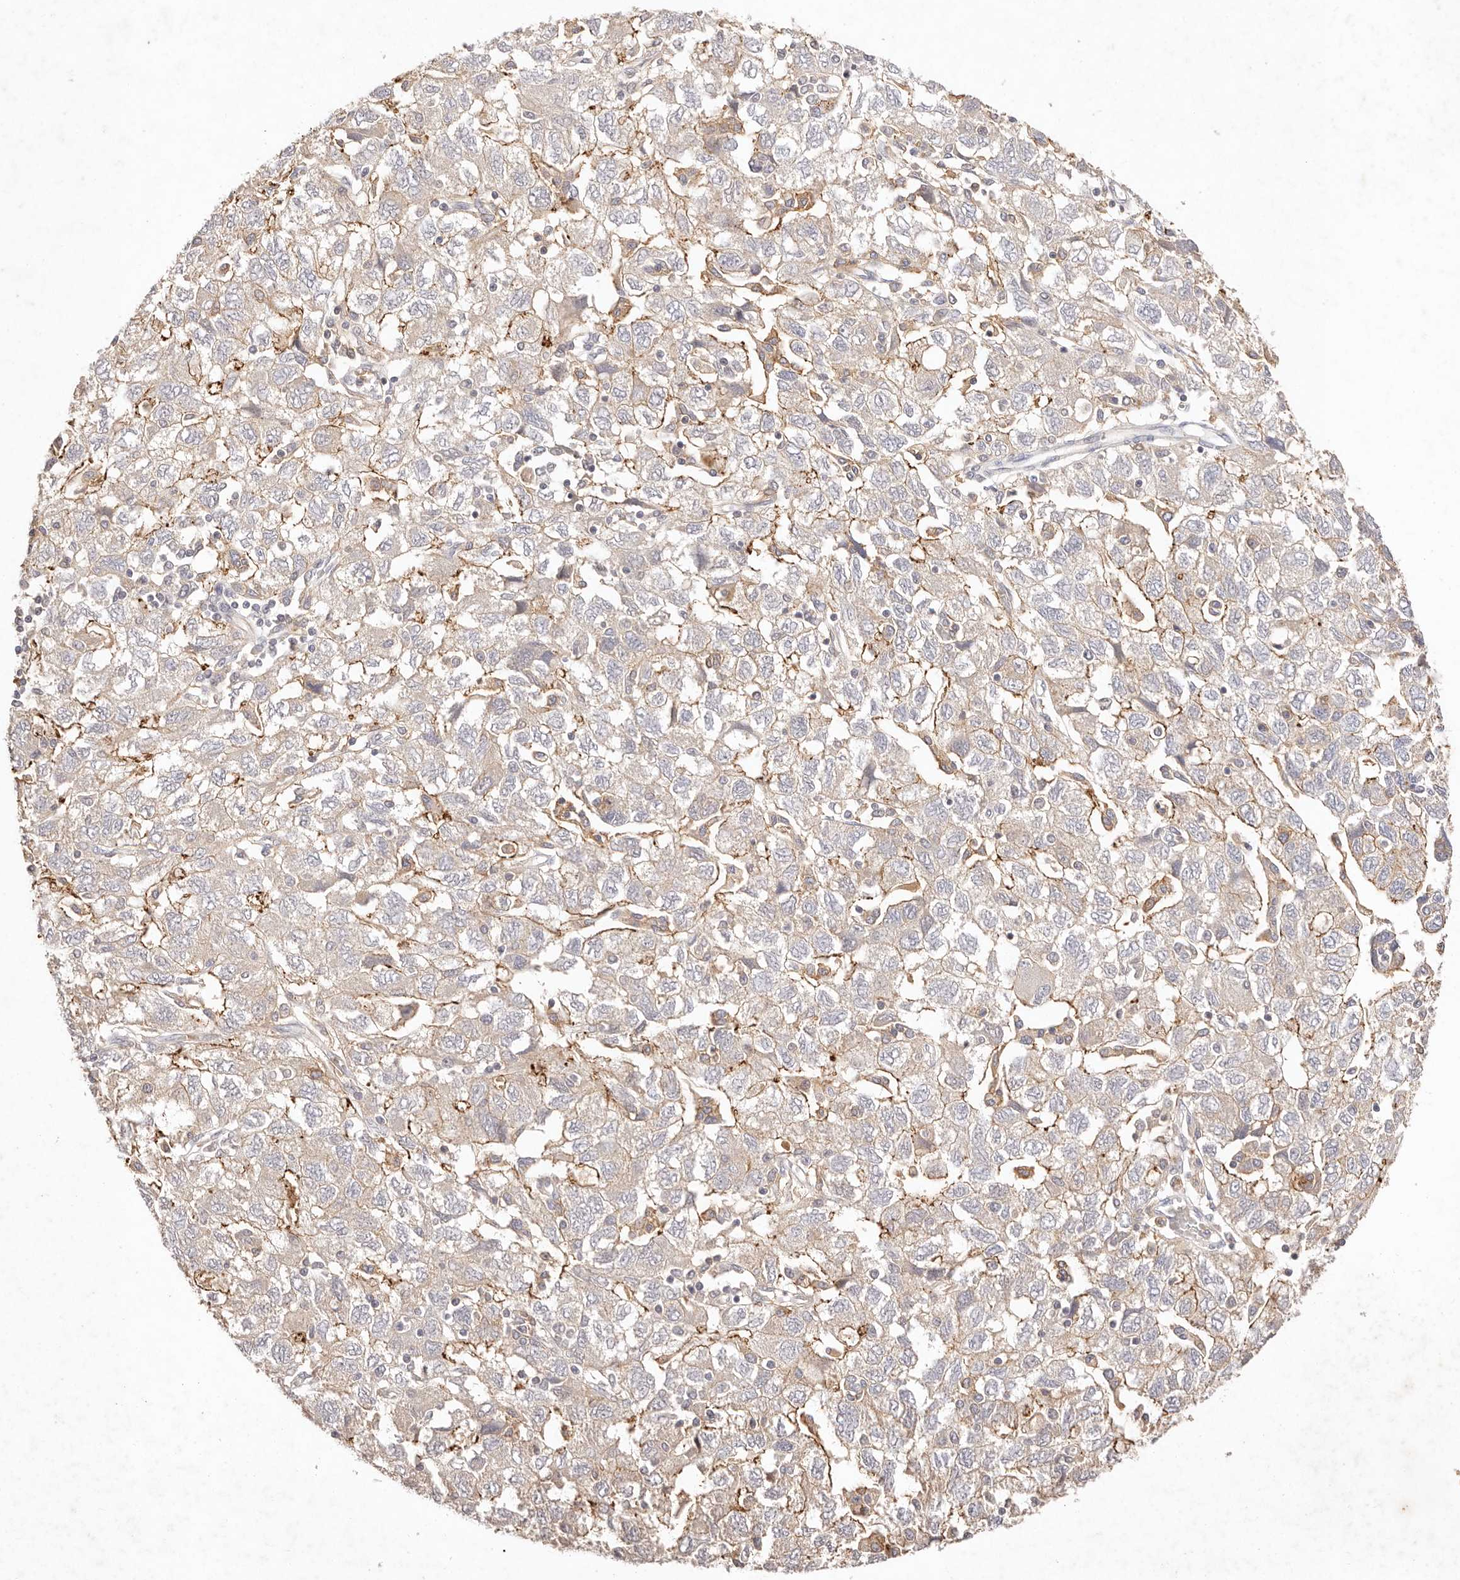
{"staining": {"intensity": "weak", "quantity": "25%-75%", "location": "cytoplasmic/membranous"}, "tissue": "ovarian cancer", "cell_type": "Tumor cells", "image_type": "cancer", "snomed": [{"axis": "morphology", "description": "Carcinoma, NOS"}, {"axis": "morphology", "description": "Cystadenocarcinoma, serous, NOS"}, {"axis": "topography", "description": "Ovary"}], "caption": "Immunohistochemical staining of ovarian cancer displays low levels of weak cytoplasmic/membranous positivity in approximately 25%-75% of tumor cells.", "gene": "CXADR", "patient": {"sex": "female", "age": 69}}